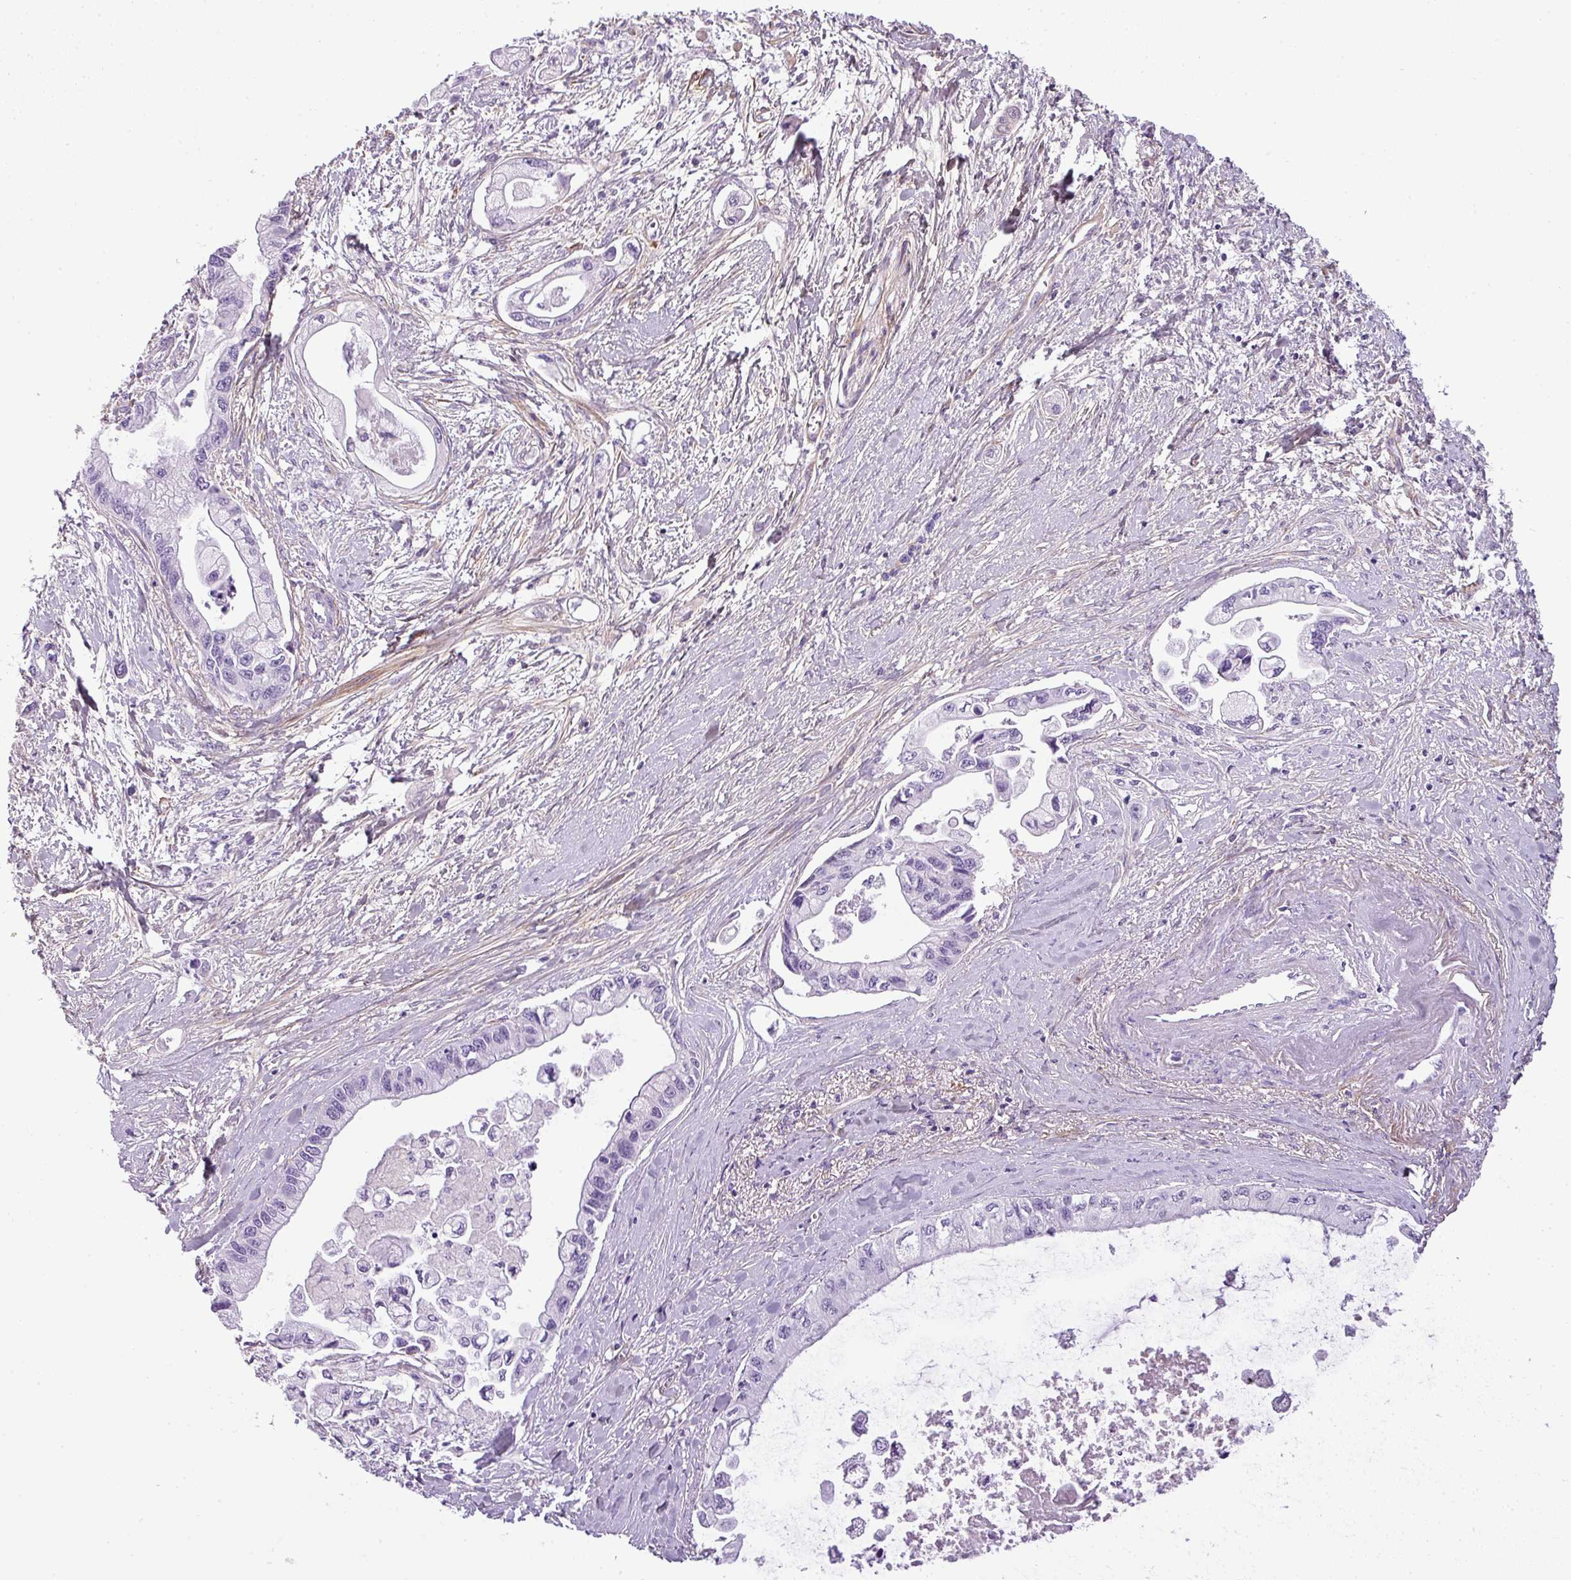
{"staining": {"intensity": "negative", "quantity": "none", "location": "none"}, "tissue": "pancreatic cancer", "cell_type": "Tumor cells", "image_type": "cancer", "snomed": [{"axis": "morphology", "description": "Adenocarcinoma, NOS"}, {"axis": "topography", "description": "Pancreas"}], "caption": "A photomicrograph of adenocarcinoma (pancreatic) stained for a protein reveals no brown staining in tumor cells.", "gene": "PARD6G", "patient": {"sex": "male", "age": 61}}